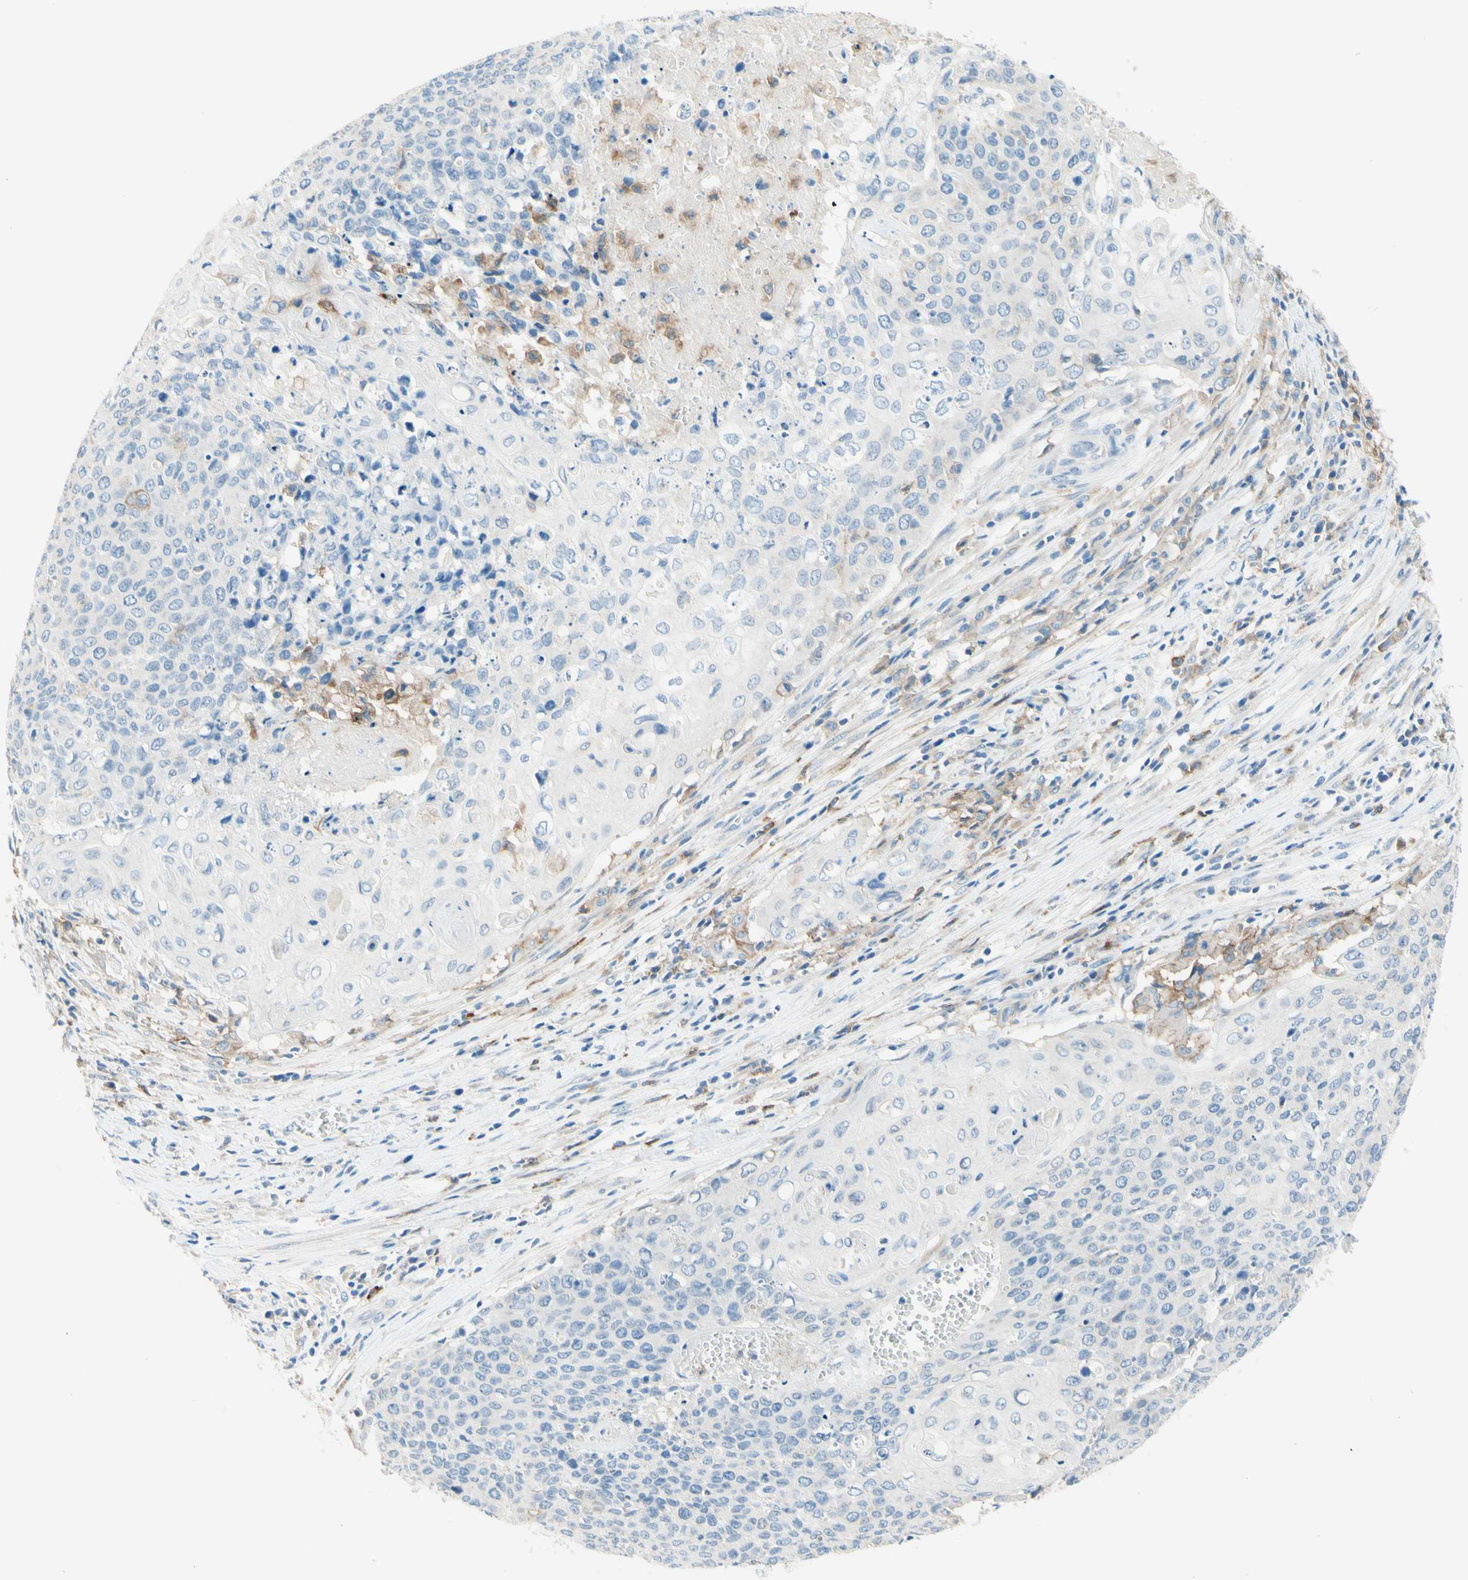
{"staining": {"intensity": "weak", "quantity": "25%-75%", "location": "cytoplasmic/membranous"}, "tissue": "cervical cancer", "cell_type": "Tumor cells", "image_type": "cancer", "snomed": [{"axis": "morphology", "description": "Squamous cell carcinoma, NOS"}, {"axis": "topography", "description": "Cervix"}], "caption": "Immunohistochemistry (IHC) micrograph of human cervical cancer stained for a protein (brown), which exhibits low levels of weak cytoplasmic/membranous expression in approximately 25%-75% of tumor cells.", "gene": "SIGLEC9", "patient": {"sex": "female", "age": 39}}